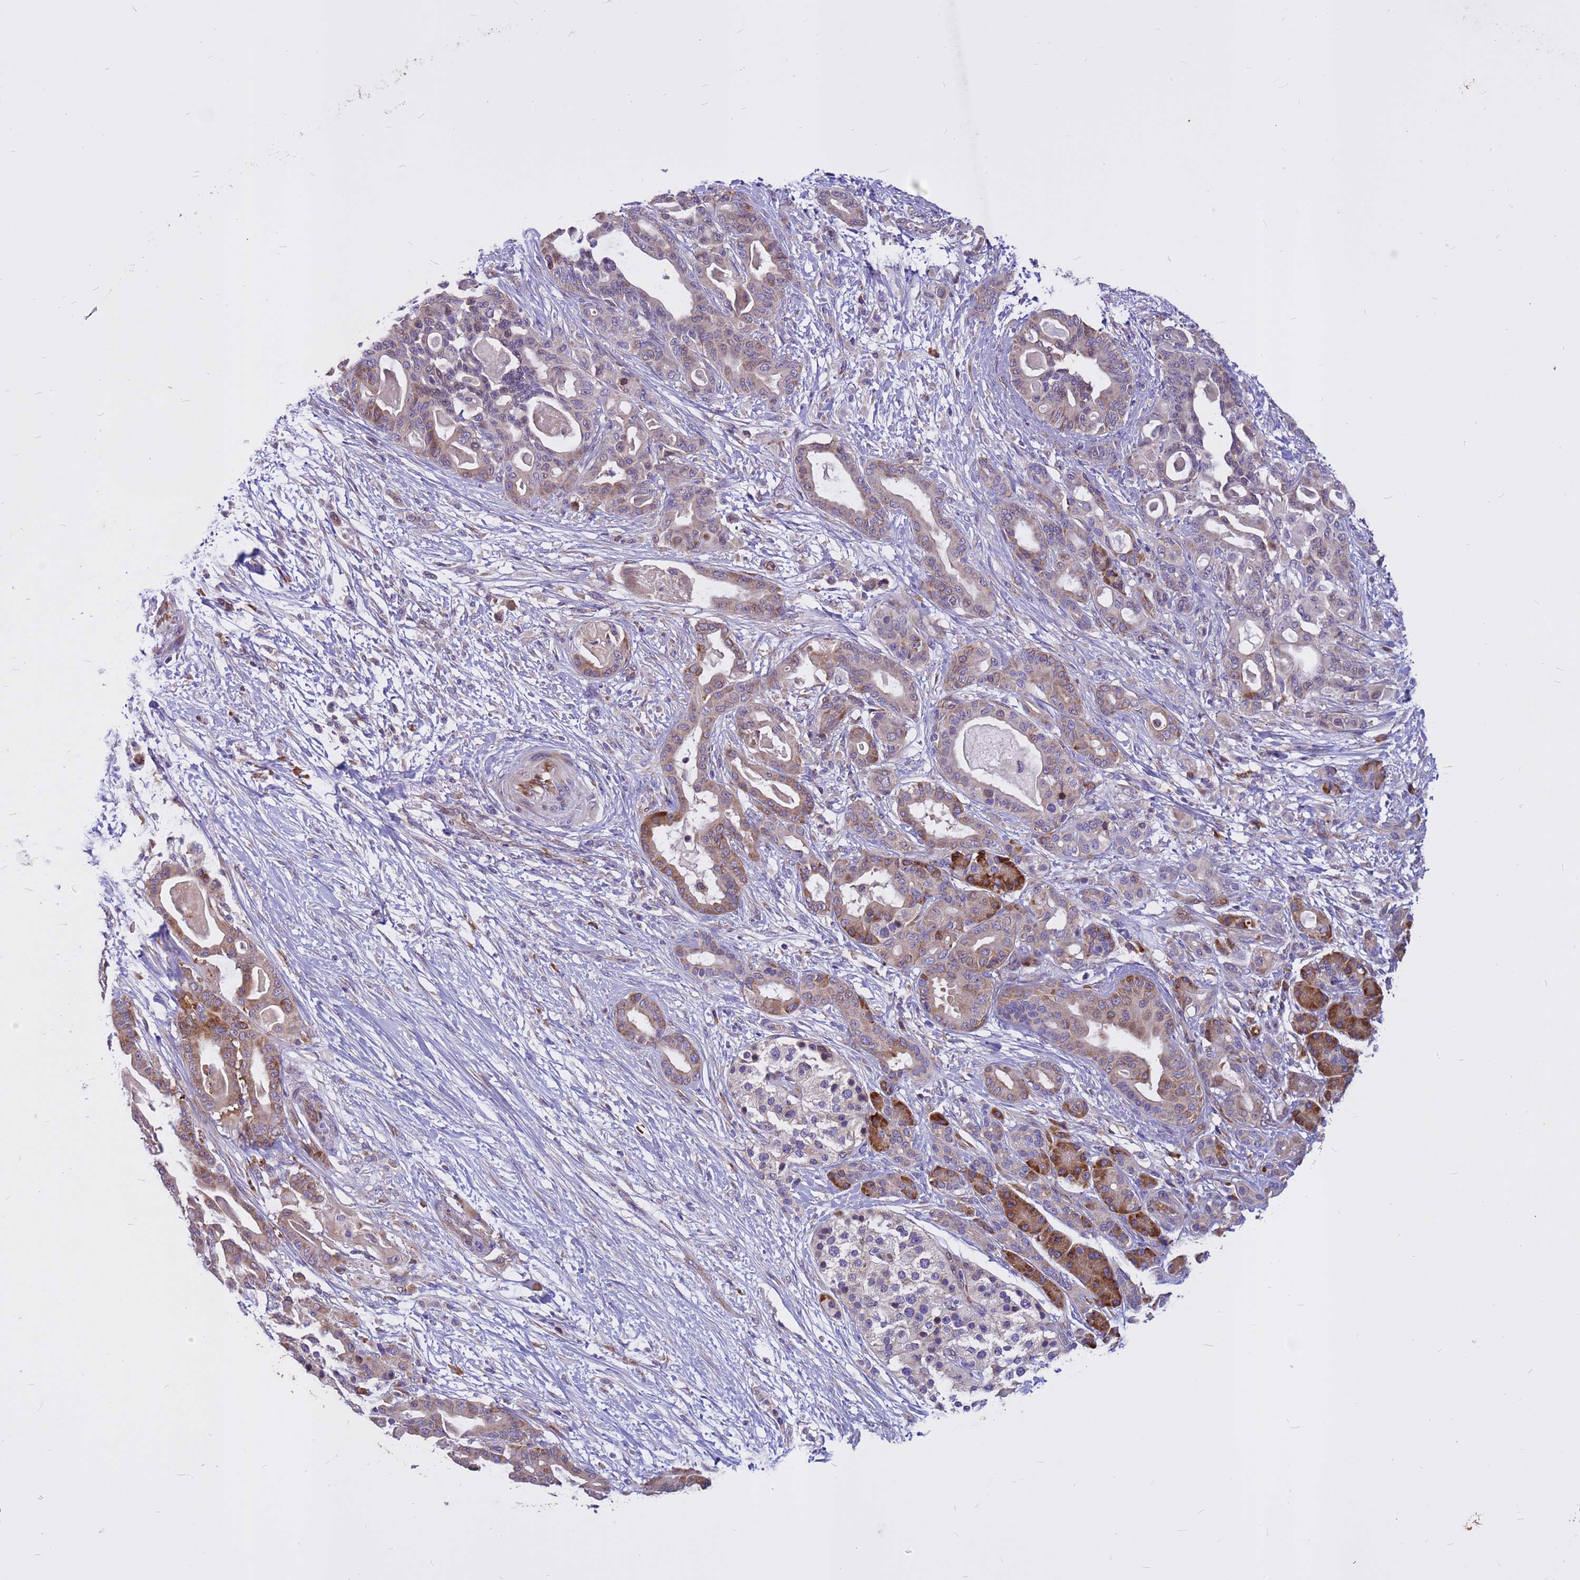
{"staining": {"intensity": "moderate", "quantity": "<25%", "location": "cytoplasmic/membranous"}, "tissue": "pancreatic cancer", "cell_type": "Tumor cells", "image_type": "cancer", "snomed": [{"axis": "morphology", "description": "Adenocarcinoma, NOS"}, {"axis": "topography", "description": "Pancreas"}], "caption": "Human adenocarcinoma (pancreatic) stained with a brown dye demonstrates moderate cytoplasmic/membranous positive staining in approximately <25% of tumor cells.", "gene": "ZNF669", "patient": {"sex": "male", "age": 63}}